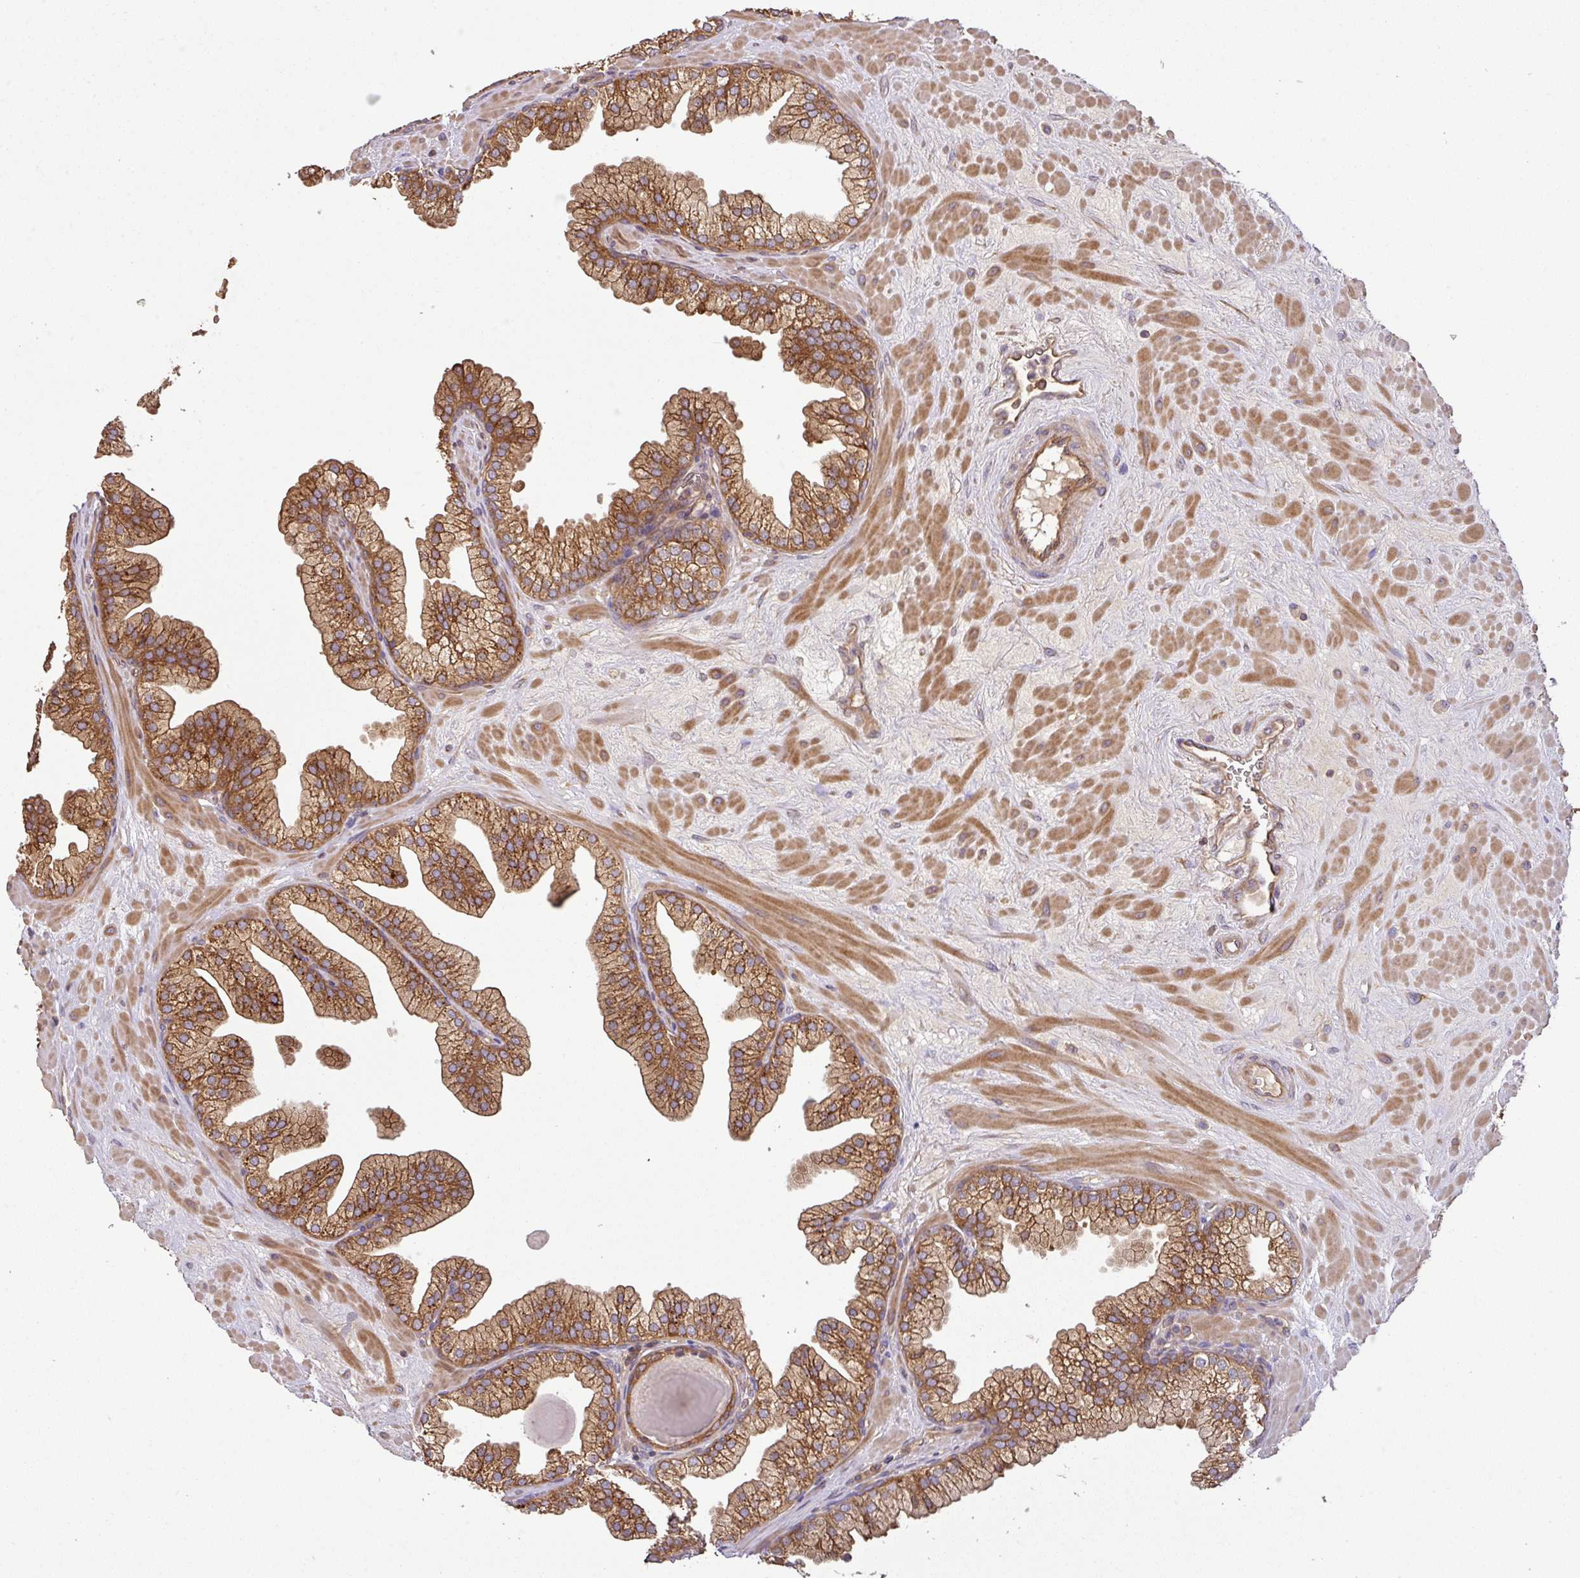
{"staining": {"intensity": "moderate", "quantity": ">75%", "location": "cytoplasmic/membranous"}, "tissue": "prostate", "cell_type": "Glandular cells", "image_type": "normal", "snomed": [{"axis": "morphology", "description": "Normal tissue, NOS"}, {"axis": "topography", "description": "Prostate"}, {"axis": "topography", "description": "Peripheral nerve tissue"}], "caption": "IHC staining of benign prostate, which shows medium levels of moderate cytoplasmic/membranous positivity in about >75% of glandular cells indicating moderate cytoplasmic/membranous protein positivity. The staining was performed using DAB (3,3'-diaminobenzidine) (brown) for protein detection and nuclei were counterstained in hematoxylin (blue).", "gene": "GSPT1", "patient": {"sex": "male", "age": 61}}